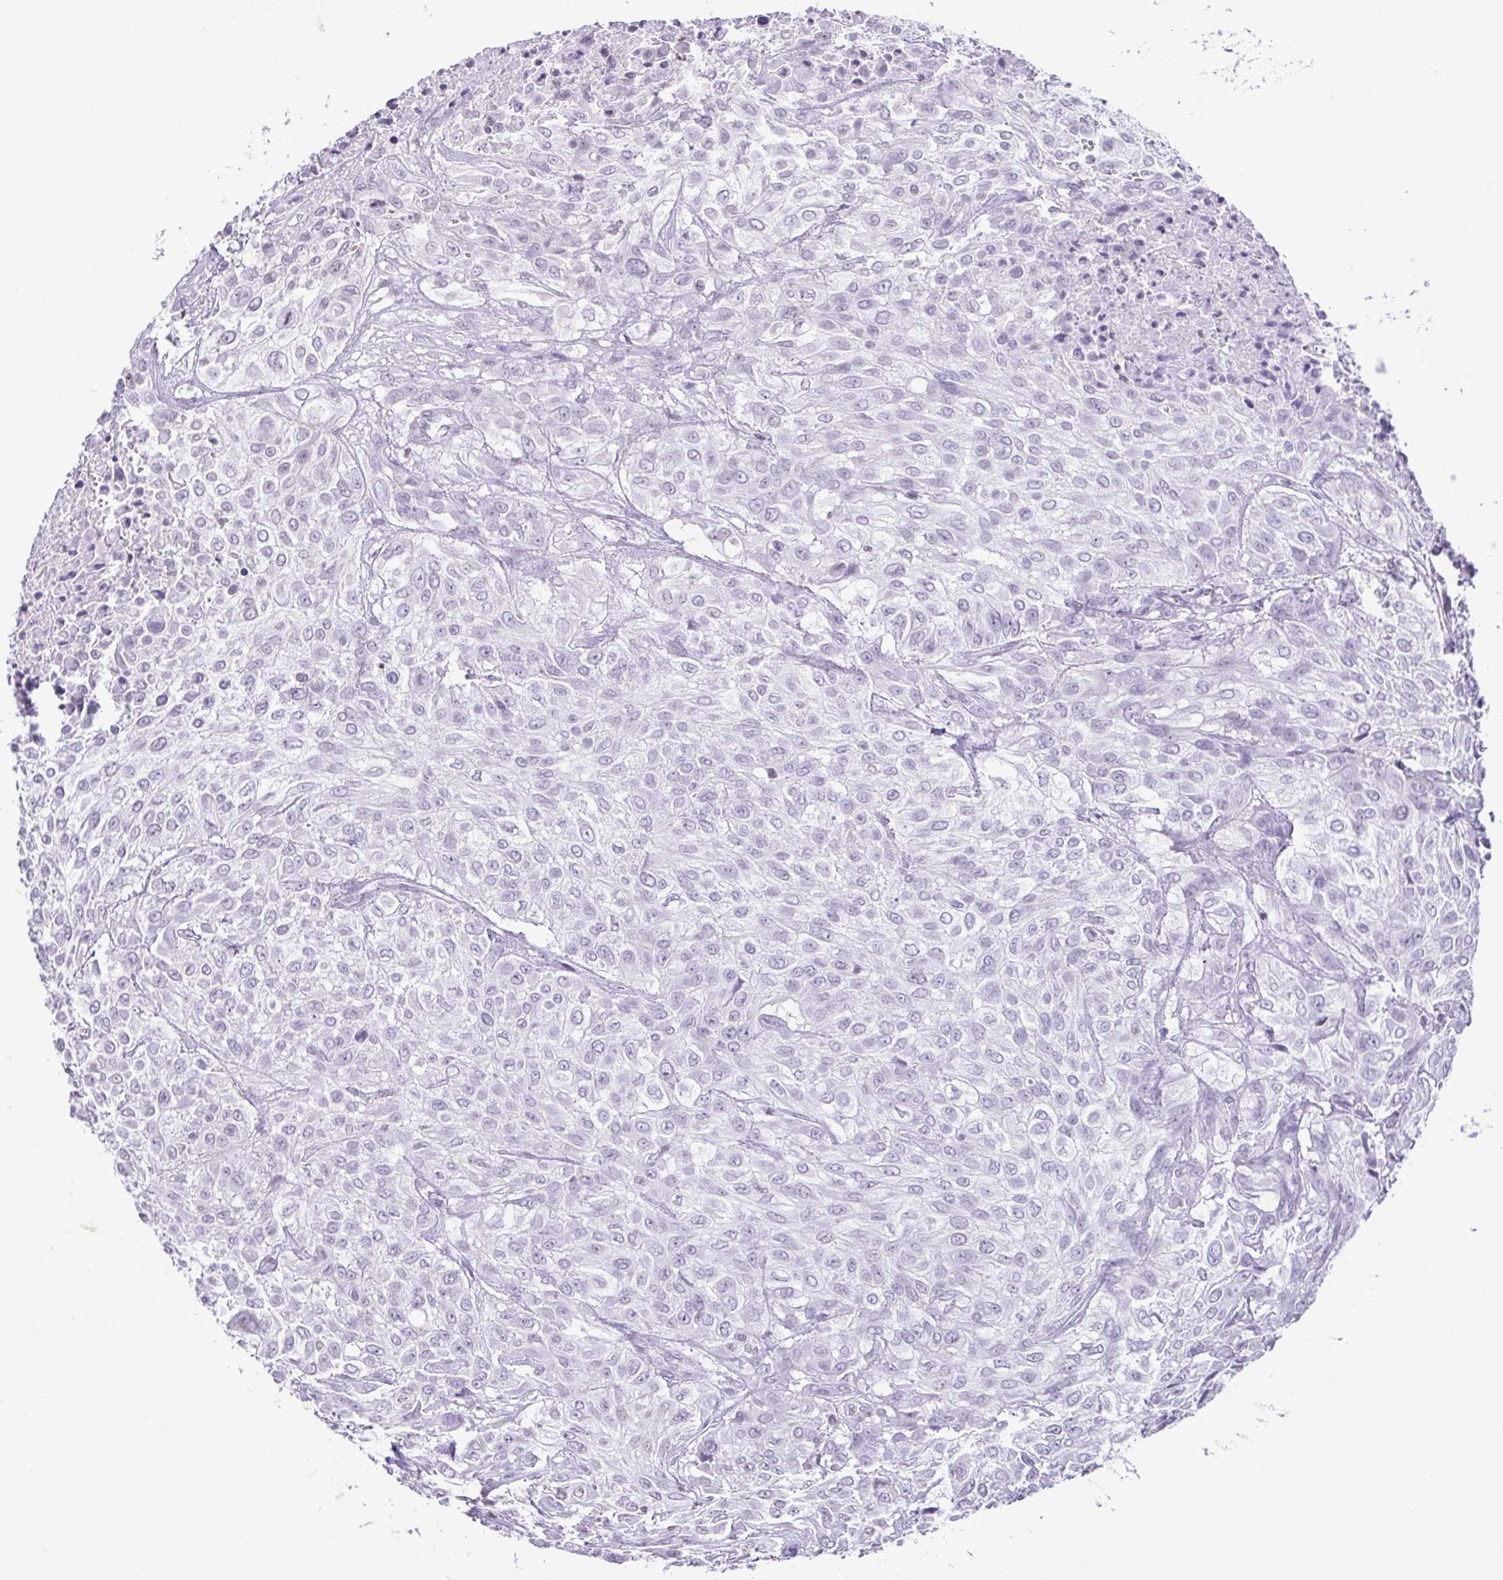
{"staining": {"intensity": "negative", "quantity": "none", "location": "none"}, "tissue": "urothelial cancer", "cell_type": "Tumor cells", "image_type": "cancer", "snomed": [{"axis": "morphology", "description": "Urothelial carcinoma, High grade"}, {"axis": "topography", "description": "Urinary bladder"}], "caption": "IHC of urothelial carcinoma (high-grade) exhibits no staining in tumor cells. Nuclei are stained in blue.", "gene": "VCY1B", "patient": {"sex": "male", "age": 57}}